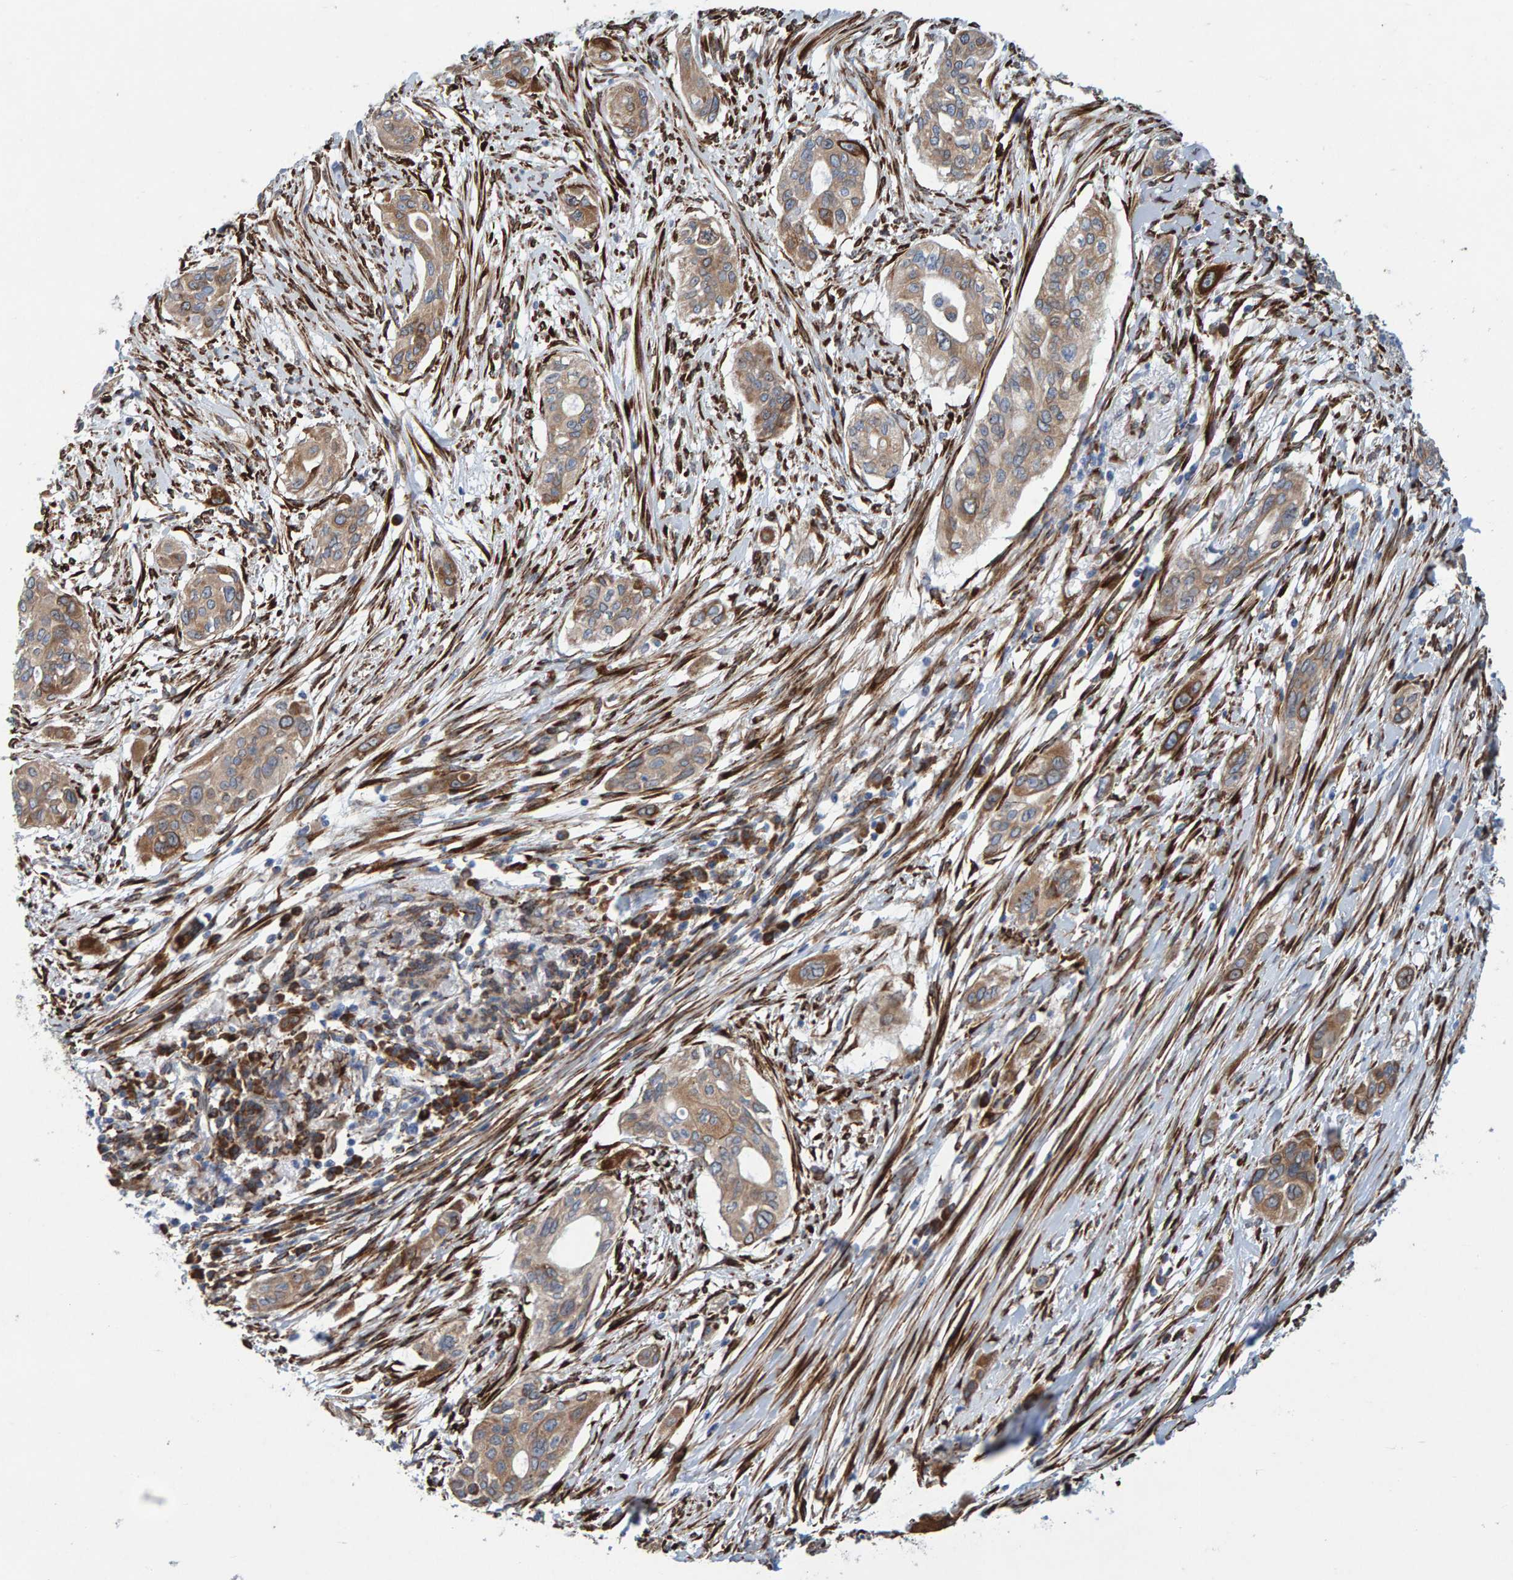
{"staining": {"intensity": "weak", "quantity": ">75%", "location": "cytoplasmic/membranous"}, "tissue": "pancreatic cancer", "cell_type": "Tumor cells", "image_type": "cancer", "snomed": [{"axis": "morphology", "description": "Adenocarcinoma, NOS"}, {"axis": "topography", "description": "Pancreas"}], "caption": "Immunohistochemical staining of human pancreatic cancer (adenocarcinoma) demonstrates low levels of weak cytoplasmic/membranous protein expression in approximately >75% of tumor cells. Nuclei are stained in blue.", "gene": "MMP16", "patient": {"sex": "female", "age": 60}}